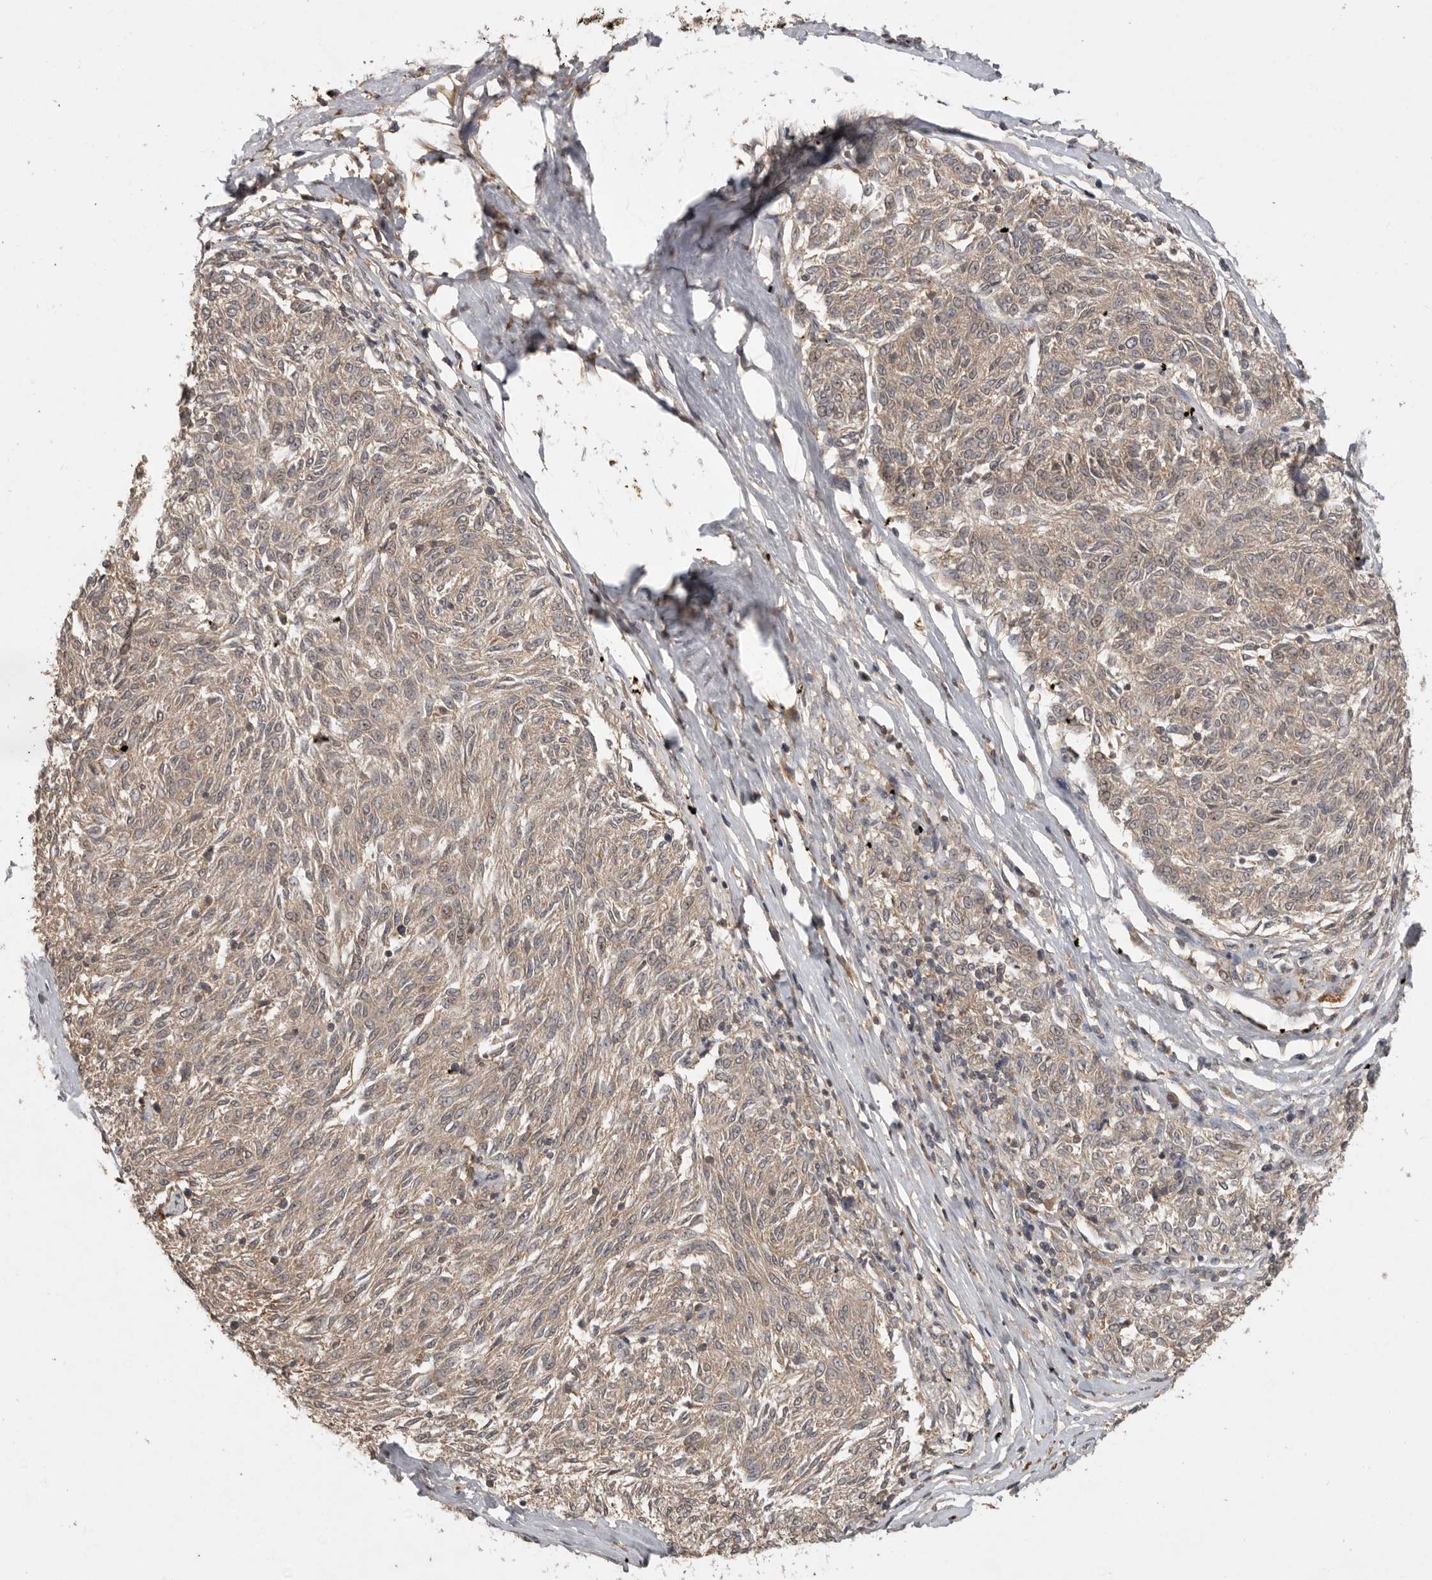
{"staining": {"intensity": "weak", "quantity": ">75%", "location": "cytoplasmic/membranous"}, "tissue": "melanoma", "cell_type": "Tumor cells", "image_type": "cancer", "snomed": [{"axis": "morphology", "description": "Malignant melanoma, NOS"}, {"axis": "topography", "description": "Skin"}], "caption": "Protein staining of melanoma tissue demonstrates weak cytoplasmic/membranous positivity in about >75% of tumor cells.", "gene": "ADAMTS4", "patient": {"sex": "female", "age": 72}}